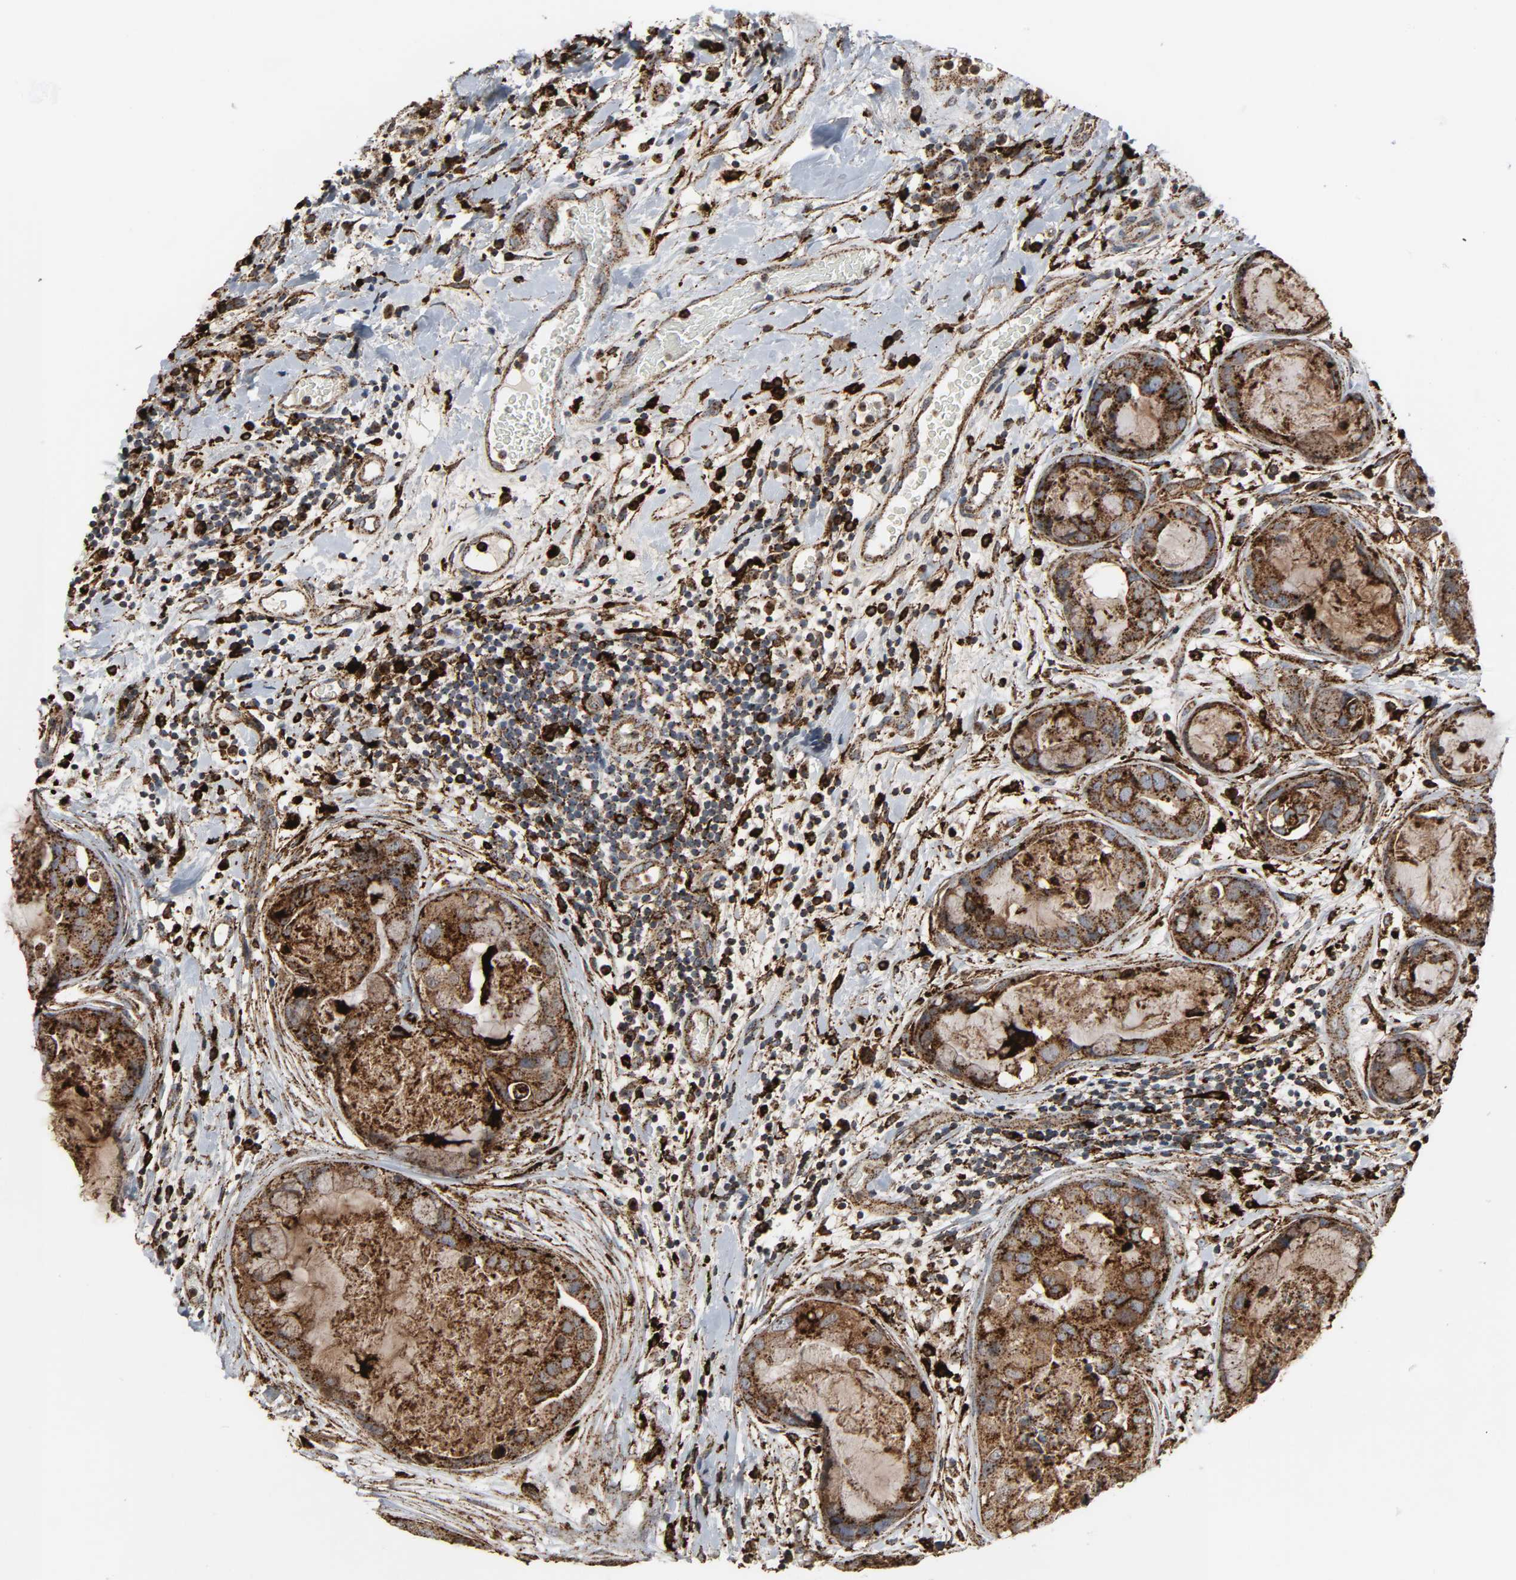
{"staining": {"intensity": "strong", "quantity": ">75%", "location": "cytoplasmic/membranous"}, "tissue": "breast cancer", "cell_type": "Tumor cells", "image_type": "cancer", "snomed": [{"axis": "morphology", "description": "Duct carcinoma"}, {"axis": "topography", "description": "Breast"}], "caption": "Immunohistochemical staining of human invasive ductal carcinoma (breast) shows high levels of strong cytoplasmic/membranous expression in approximately >75% of tumor cells.", "gene": "PSAP", "patient": {"sex": "female", "age": 40}}